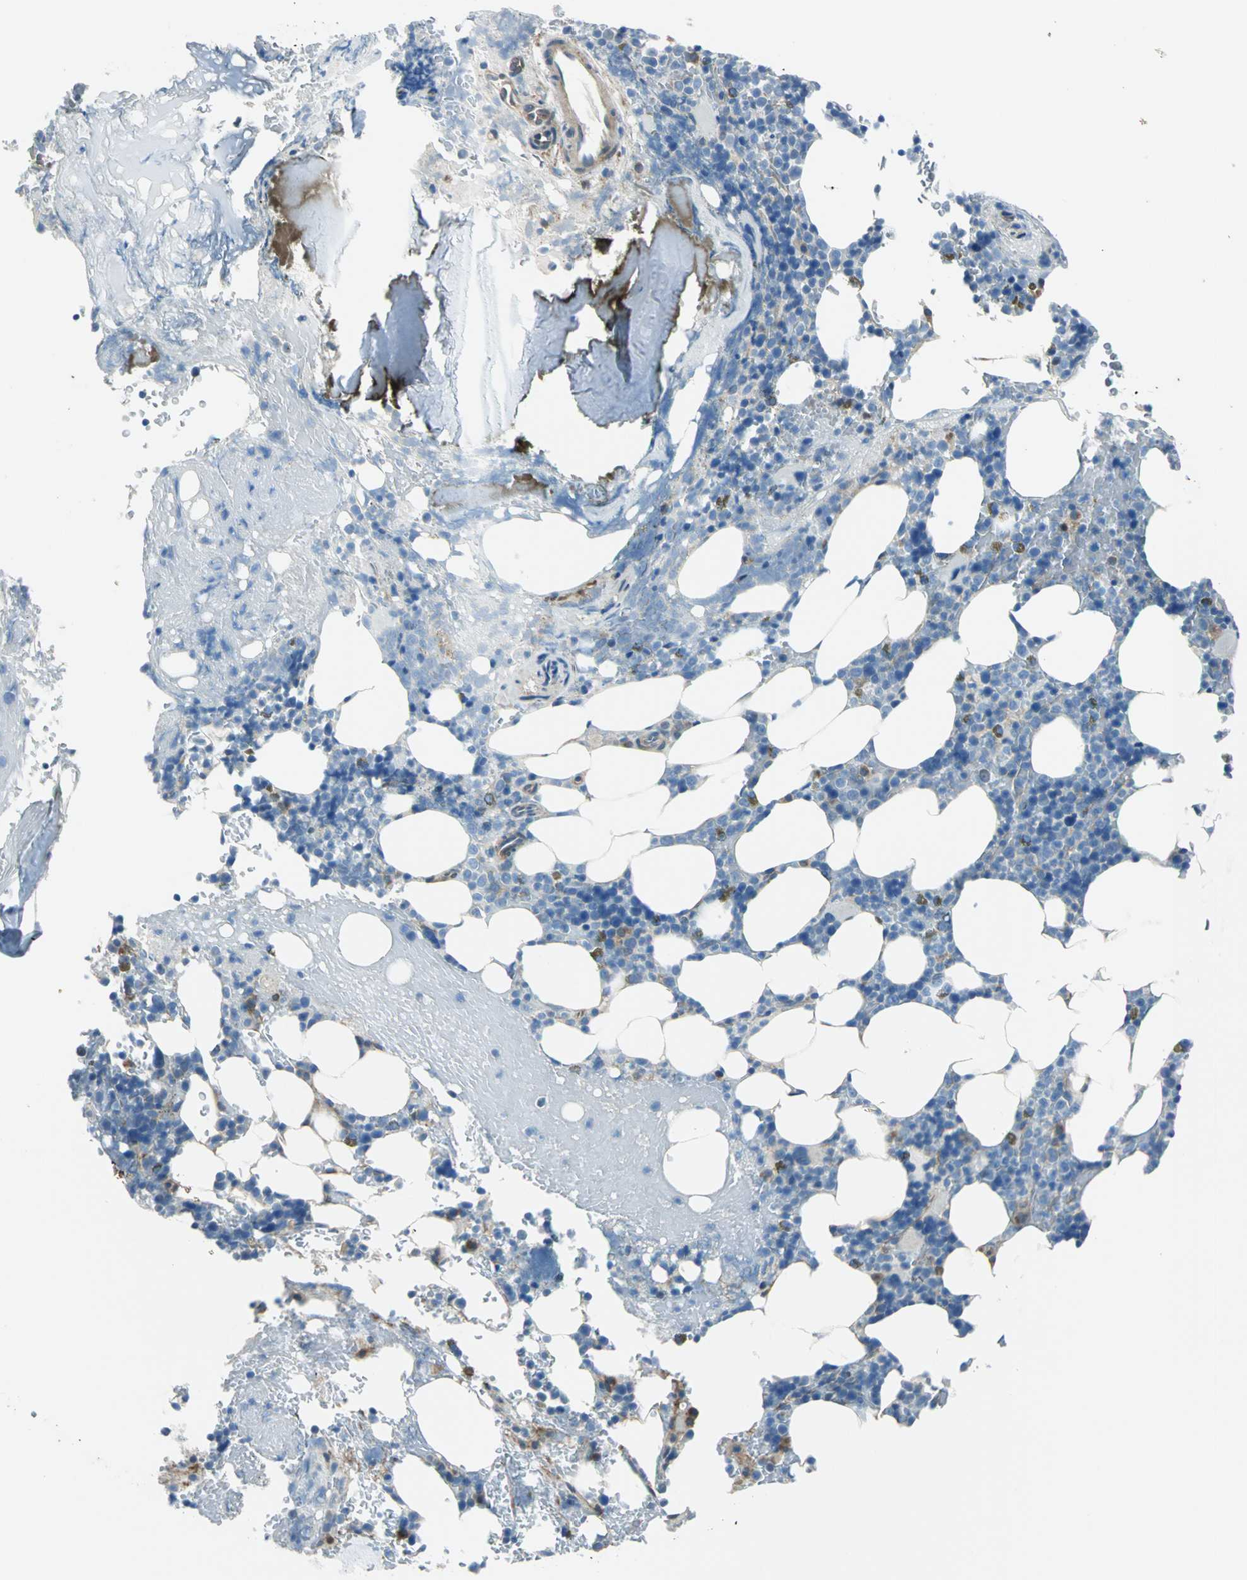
{"staining": {"intensity": "moderate", "quantity": "<25%", "location": "cytoplasmic/membranous"}, "tissue": "bone marrow", "cell_type": "Hematopoietic cells", "image_type": "normal", "snomed": [{"axis": "morphology", "description": "Normal tissue, NOS"}, {"axis": "topography", "description": "Bone marrow"}], "caption": "Human bone marrow stained for a protein (brown) demonstrates moderate cytoplasmic/membranous positive positivity in about <25% of hematopoietic cells.", "gene": "CDC42EP1", "patient": {"sex": "female", "age": 73}}